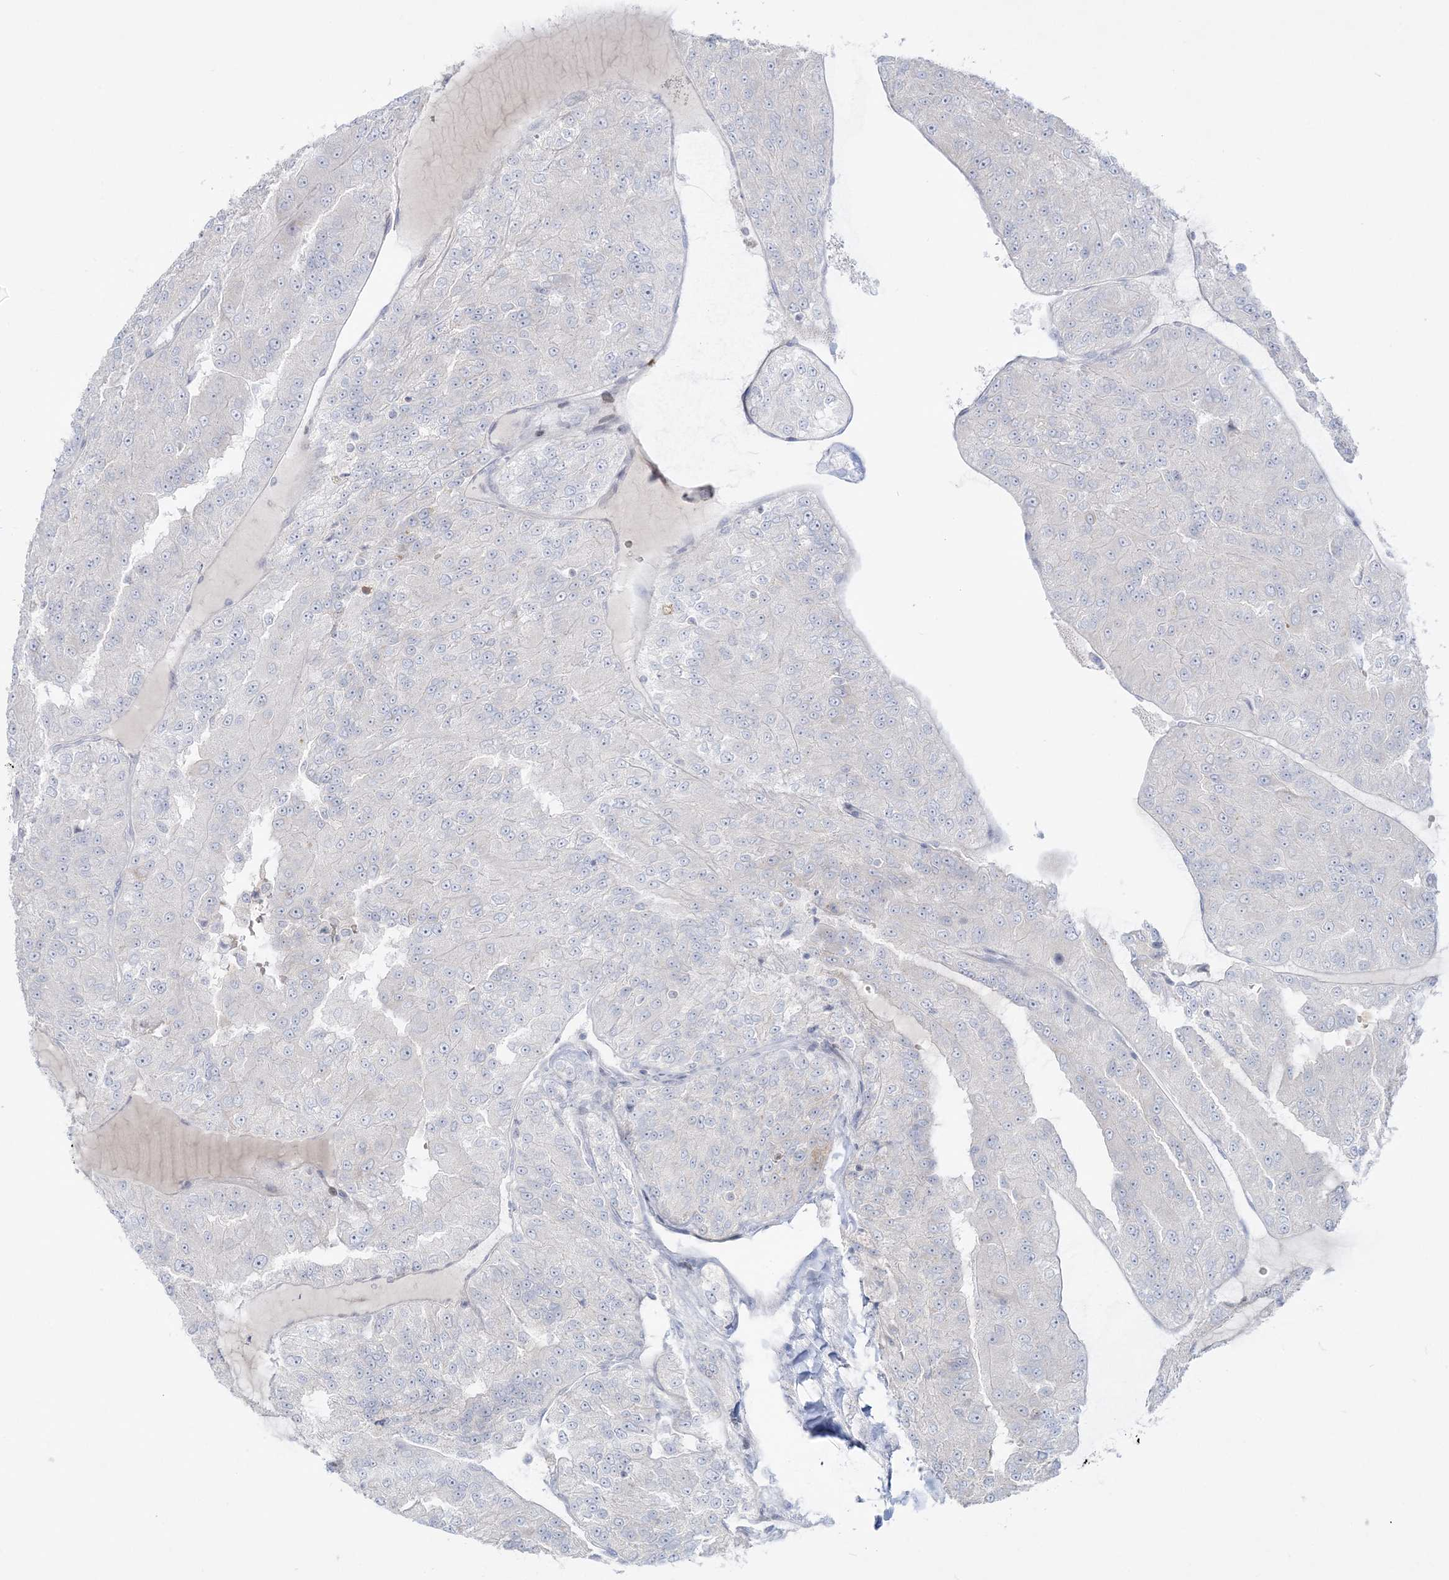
{"staining": {"intensity": "negative", "quantity": "none", "location": "none"}, "tissue": "renal cancer", "cell_type": "Tumor cells", "image_type": "cancer", "snomed": [{"axis": "morphology", "description": "Adenocarcinoma, NOS"}, {"axis": "topography", "description": "Kidney"}], "caption": "An IHC photomicrograph of renal adenocarcinoma is shown. There is no staining in tumor cells of renal adenocarcinoma.", "gene": "SH3BP4", "patient": {"sex": "female", "age": 63}}